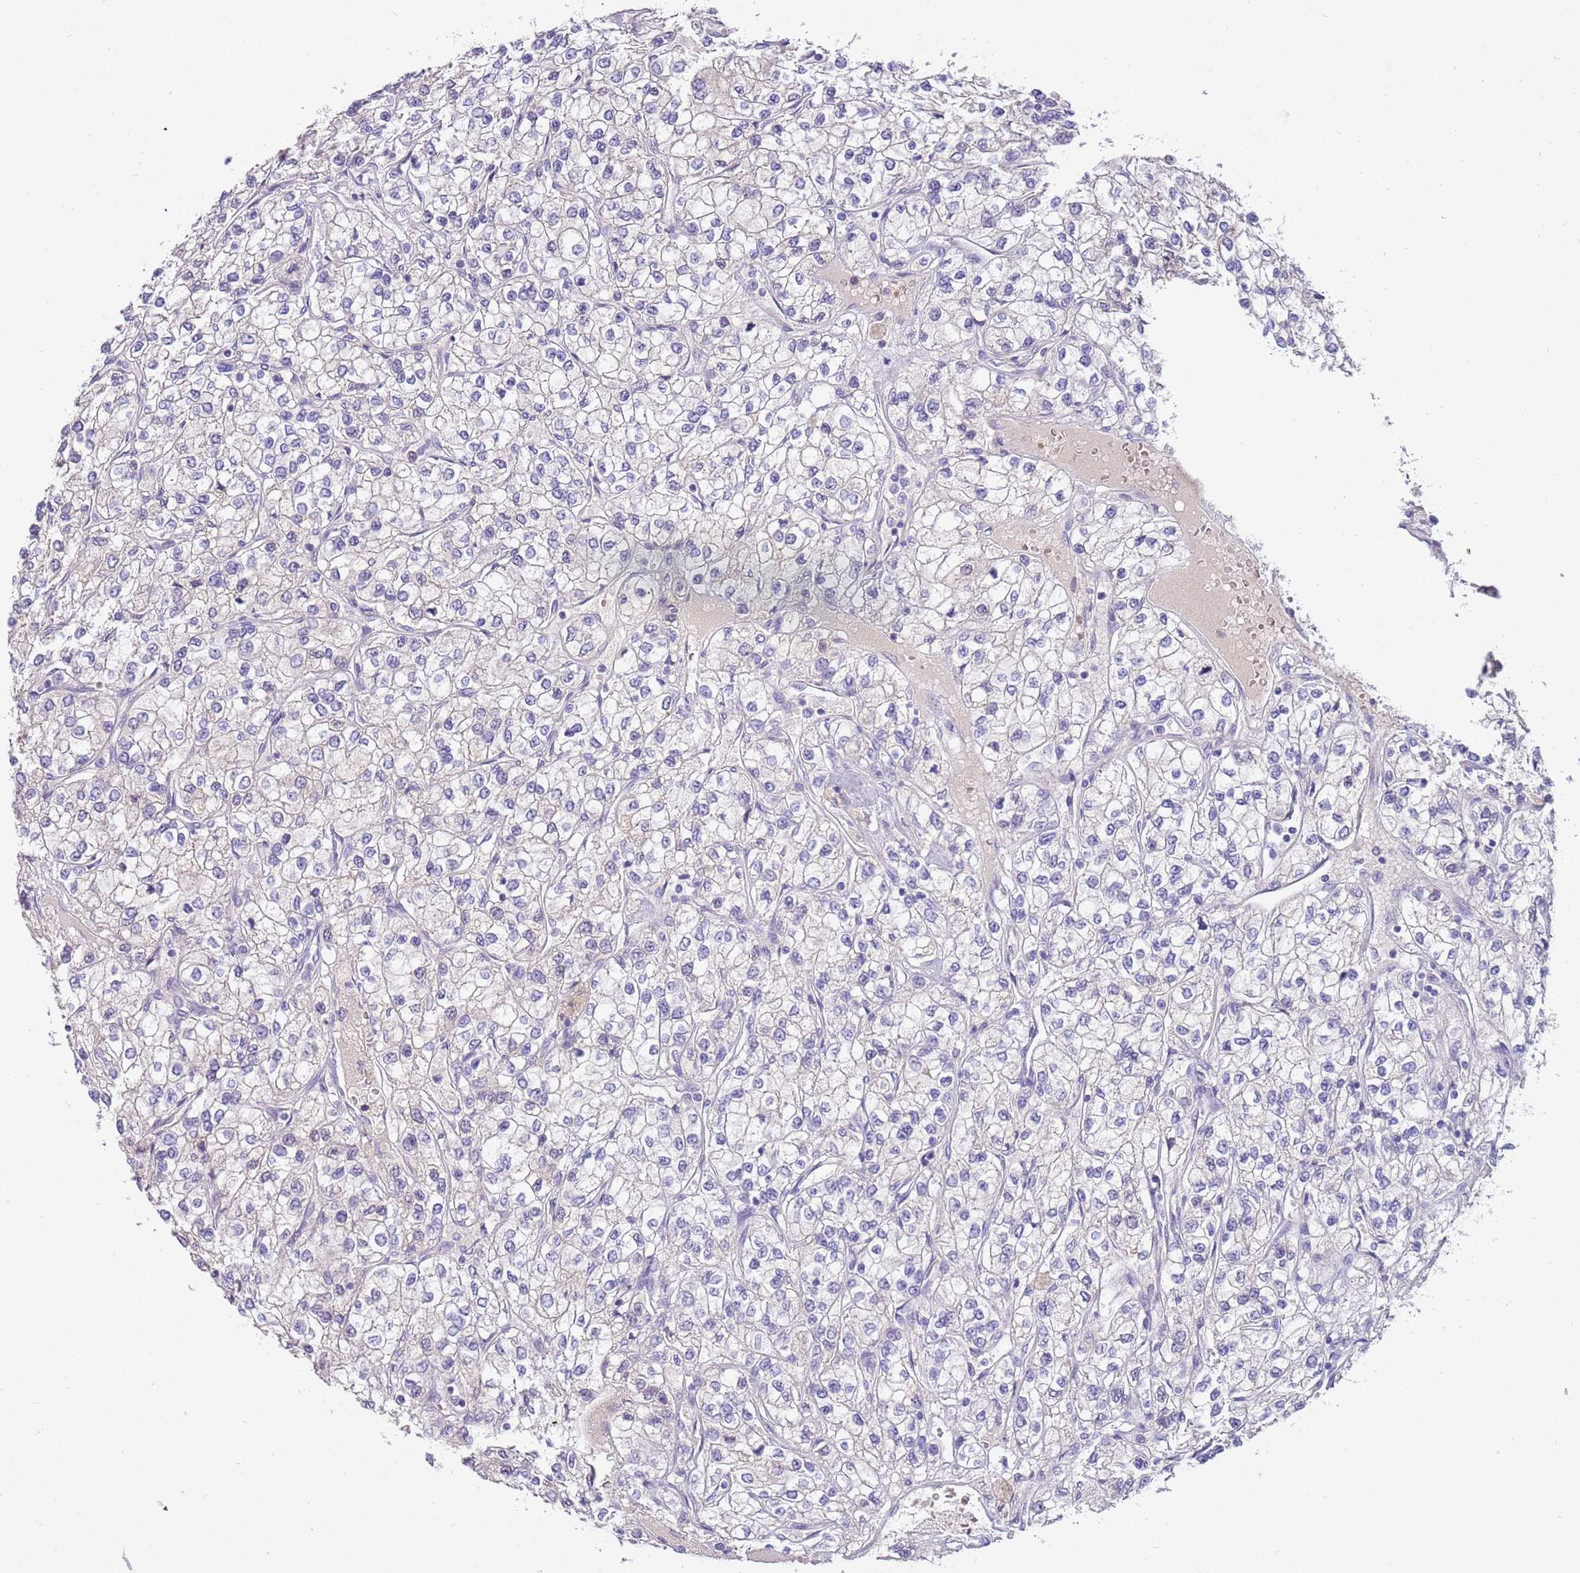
{"staining": {"intensity": "negative", "quantity": "none", "location": "none"}, "tissue": "renal cancer", "cell_type": "Tumor cells", "image_type": "cancer", "snomed": [{"axis": "morphology", "description": "Adenocarcinoma, NOS"}, {"axis": "topography", "description": "Kidney"}], "caption": "Photomicrograph shows no protein staining in tumor cells of adenocarcinoma (renal) tissue.", "gene": "CFAP73", "patient": {"sex": "male", "age": 80}}